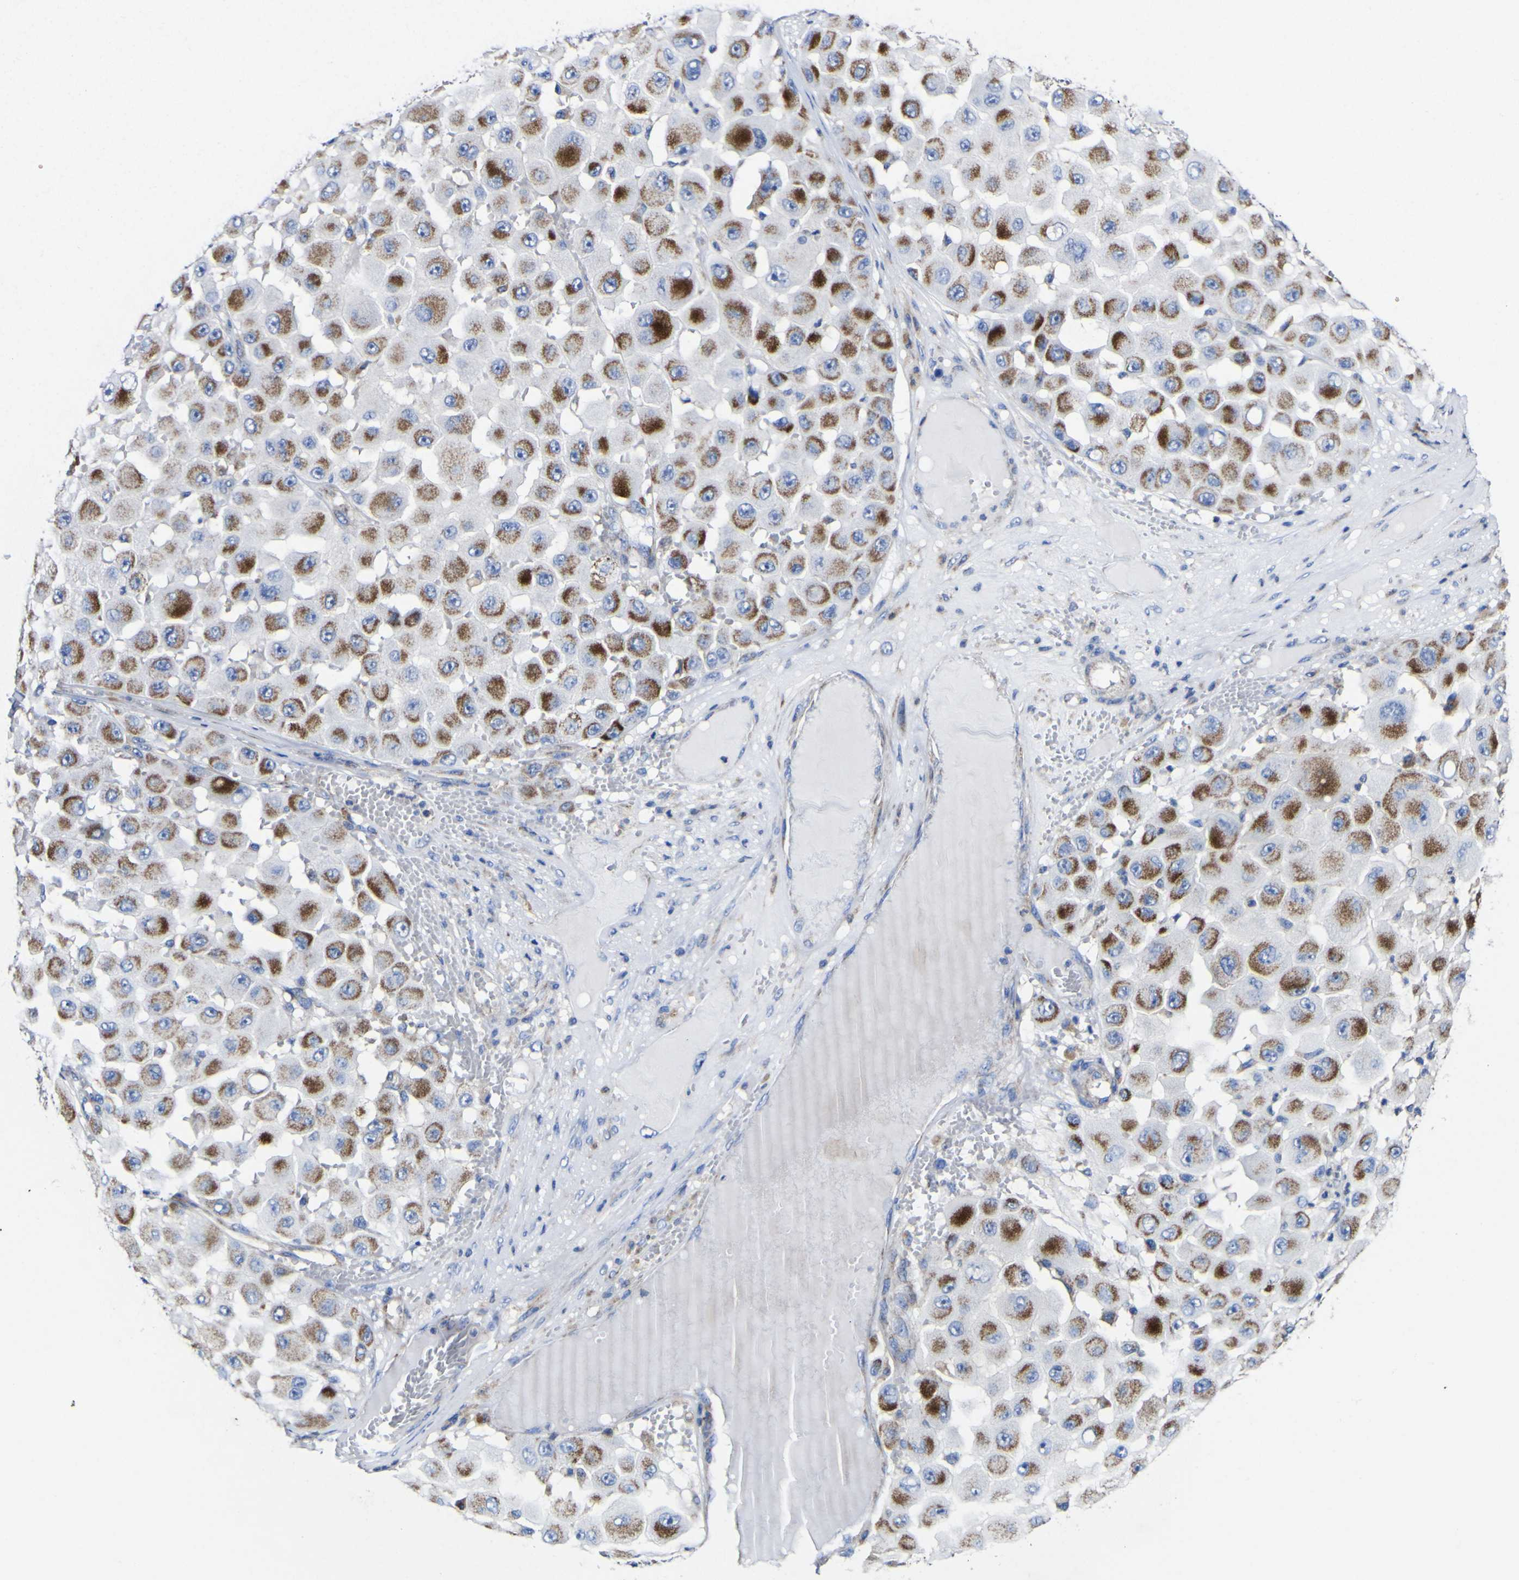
{"staining": {"intensity": "moderate", "quantity": ">75%", "location": "cytoplasmic/membranous"}, "tissue": "melanoma", "cell_type": "Tumor cells", "image_type": "cancer", "snomed": [{"axis": "morphology", "description": "Malignant melanoma, NOS"}, {"axis": "topography", "description": "Skin"}], "caption": "Melanoma stained for a protein demonstrates moderate cytoplasmic/membranous positivity in tumor cells.", "gene": "CCDC90B", "patient": {"sex": "female", "age": 81}}